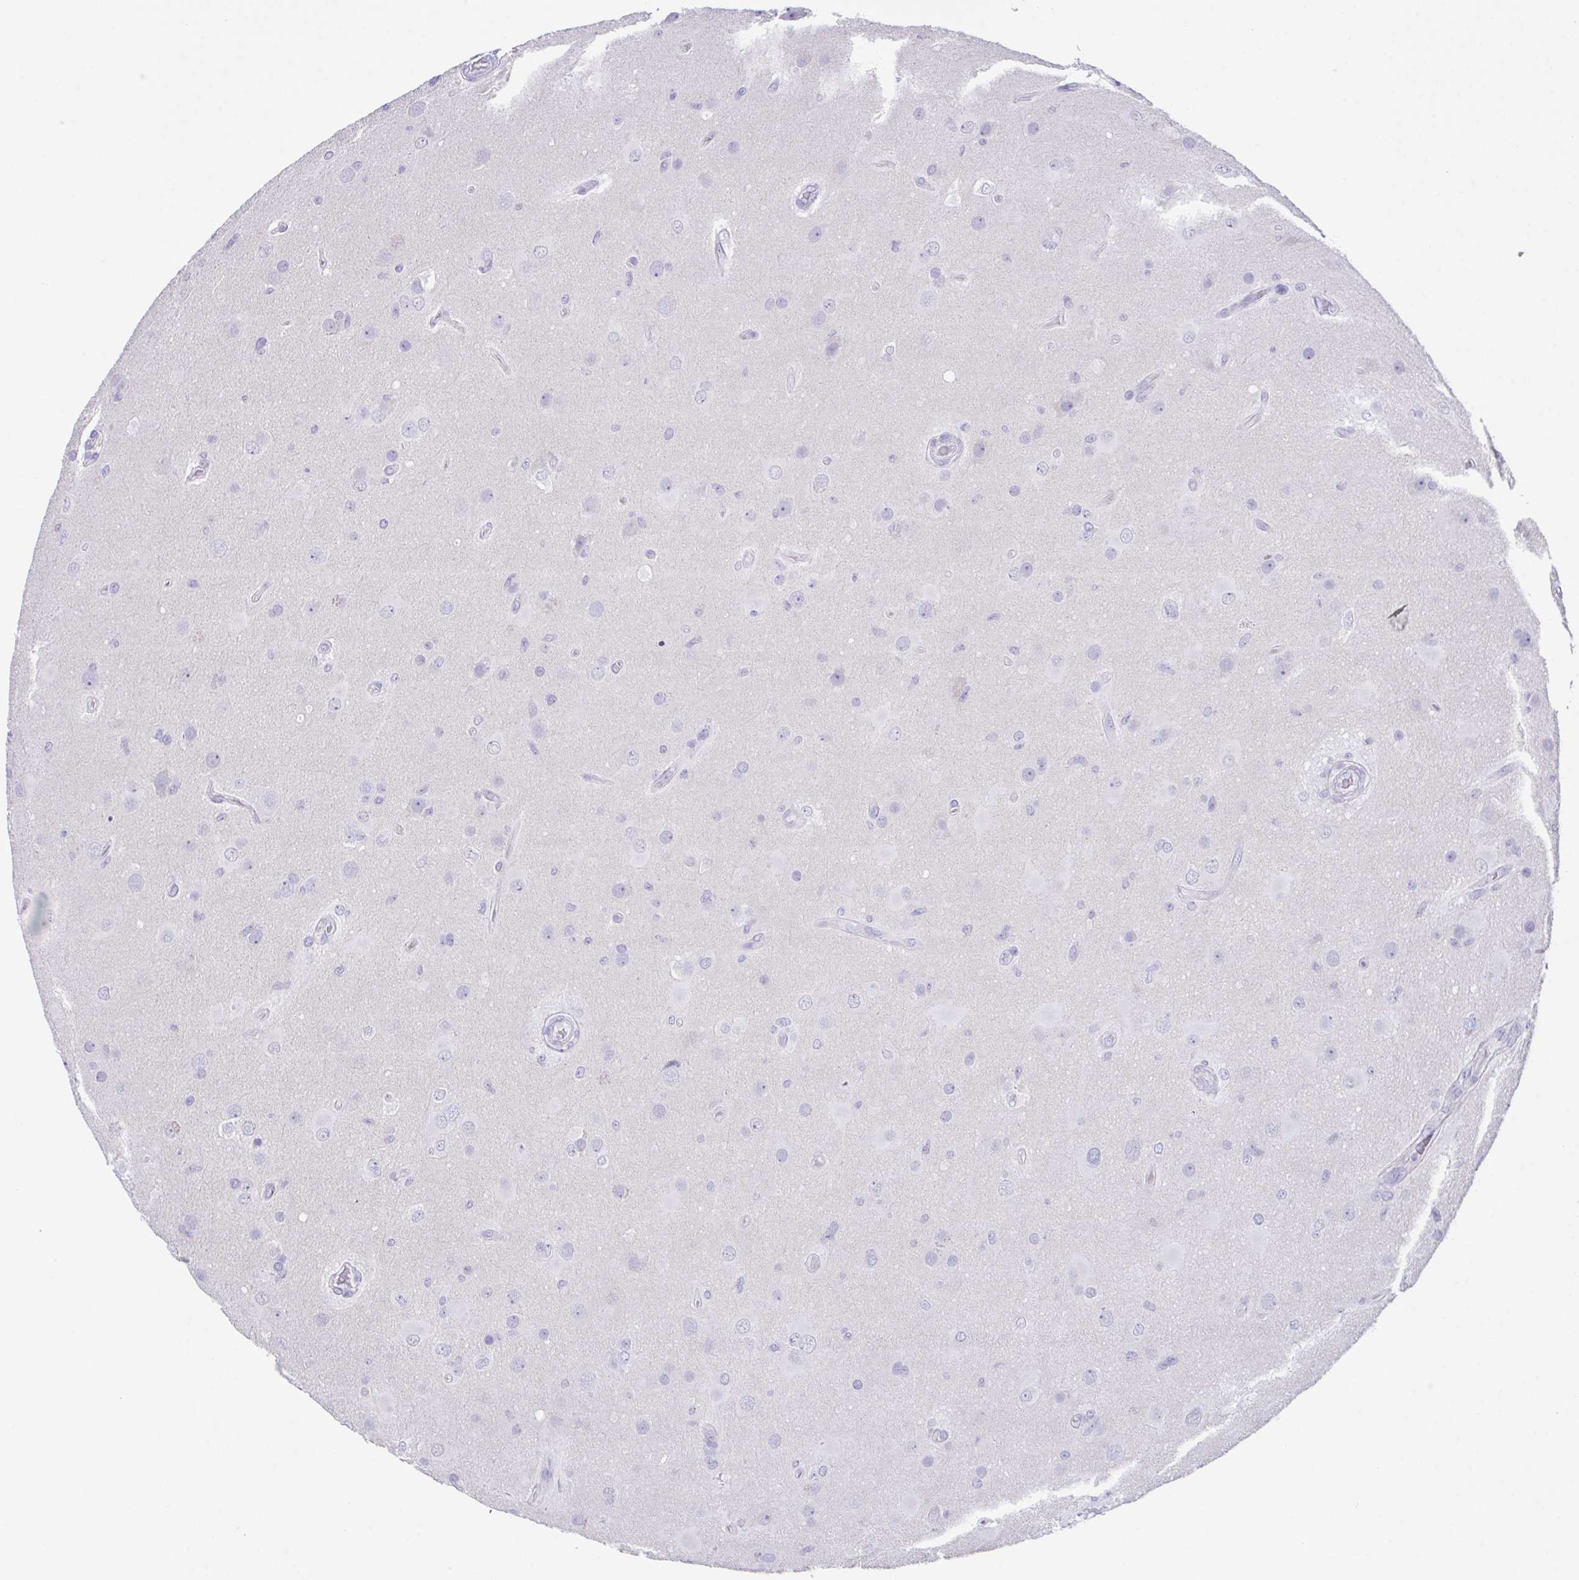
{"staining": {"intensity": "negative", "quantity": "none", "location": "none"}, "tissue": "glioma", "cell_type": "Tumor cells", "image_type": "cancer", "snomed": [{"axis": "morphology", "description": "Glioma, malignant, High grade"}, {"axis": "topography", "description": "Brain"}], "caption": "DAB (3,3'-diaminobenzidine) immunohistochemical staining of high-grade glioma (malignant) shows no significant positivity in tumor cells.", "gene": "HACD4", "patient": {"sex": "male", "age": 53}}